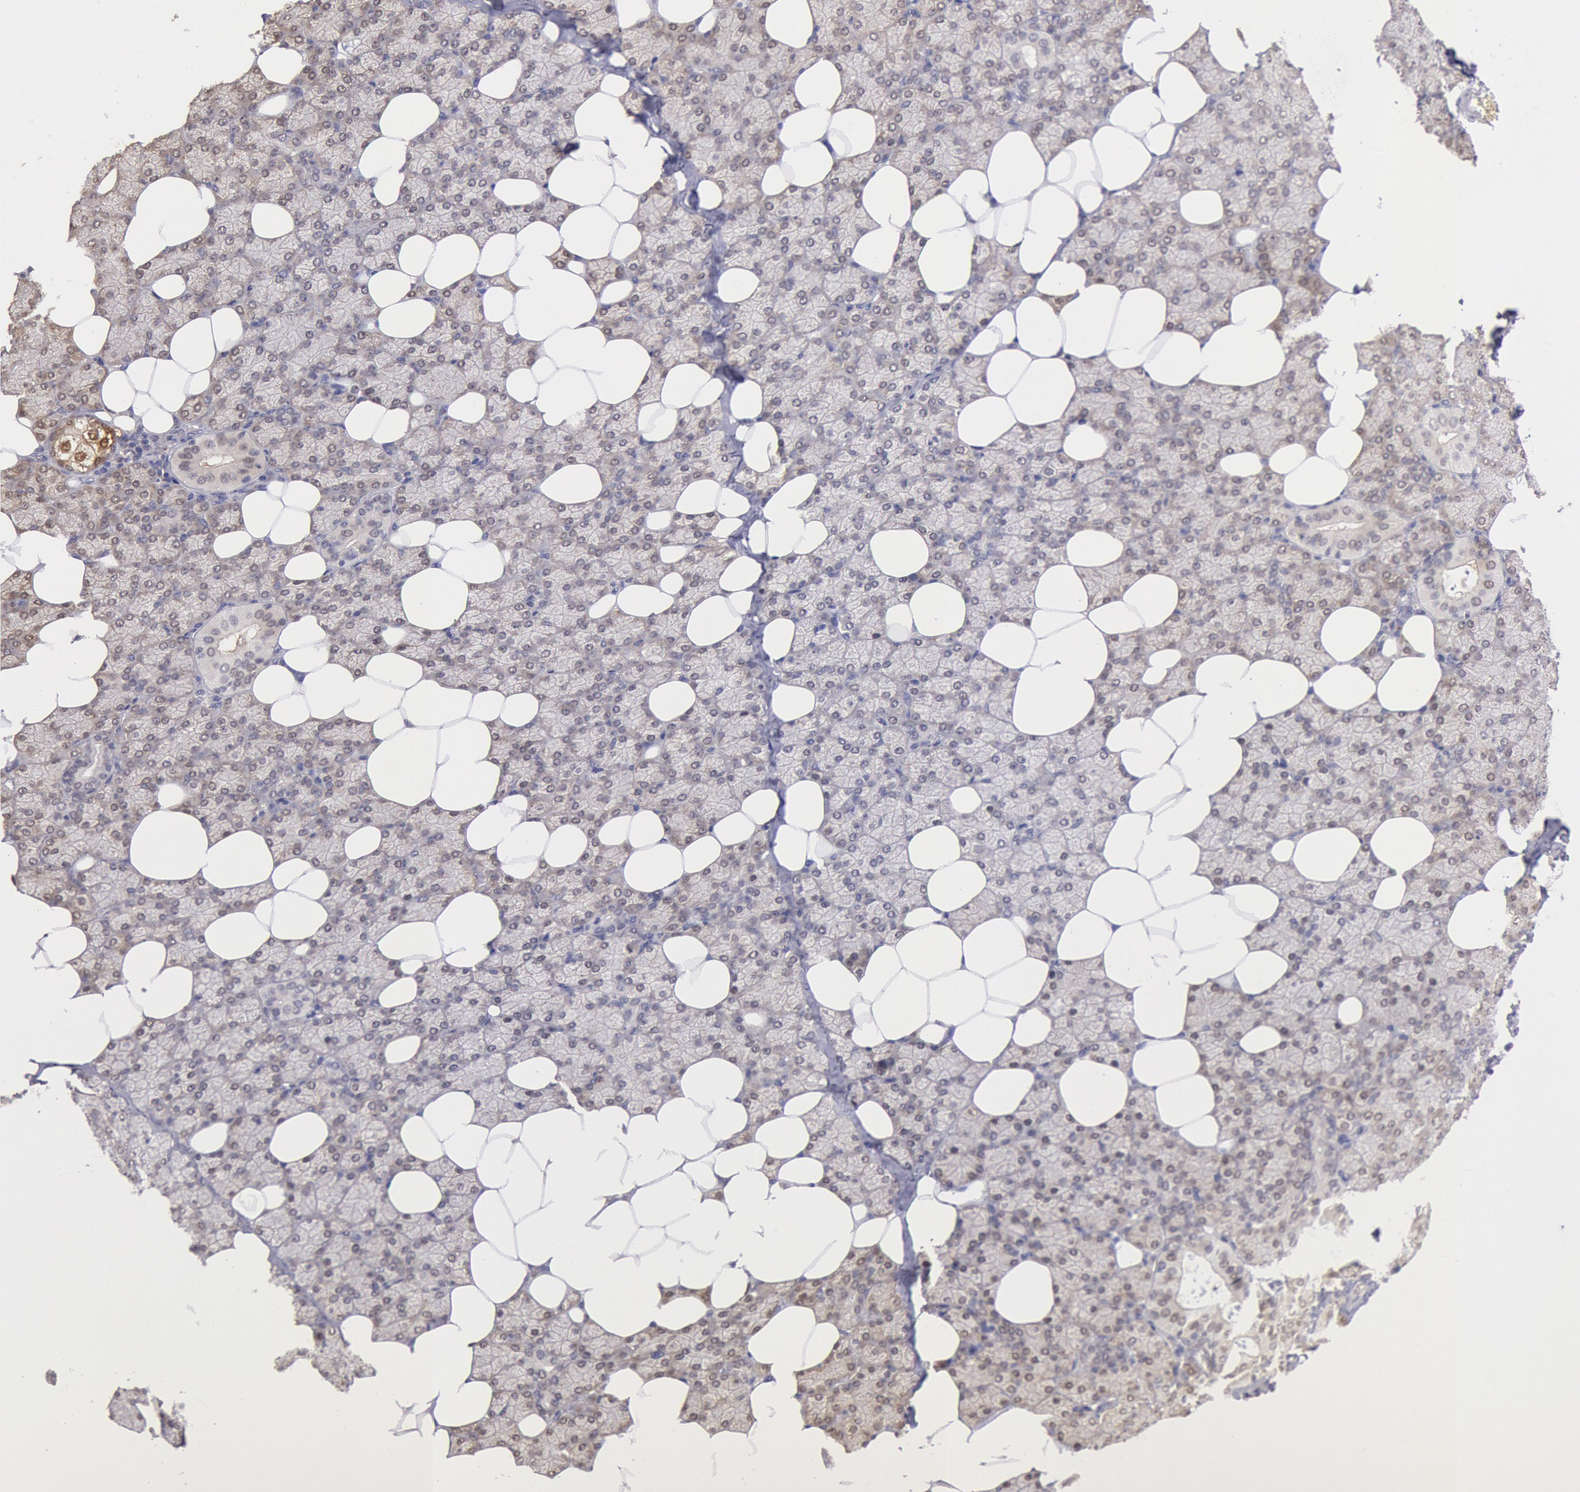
{"staining": {"intensity": "moderate", "quantity": ">75%", "location": "cytoplasmic/membranous,nuclear"}, "tissue": "salivary gland", "cell_type": "Glandular cells", "image_type": "normal", "snomed": [{"axis": "morphology", "description": "Normal tissue, NOS"}, {"axis": "topography", "description": "Lymph node"}, {"axis": "topography", "description": "Salivary gland"}], "caption": "Brown immunohistochemical staining in benign salivary gland demonstrates moderate cytoplasmic/membranous,nuclear staining in about >75% of glandular cells. (IHC, brightfield microscopy, high magnification).", "gene": "COMT", "patient": {"sex": "male", "age": 8}}